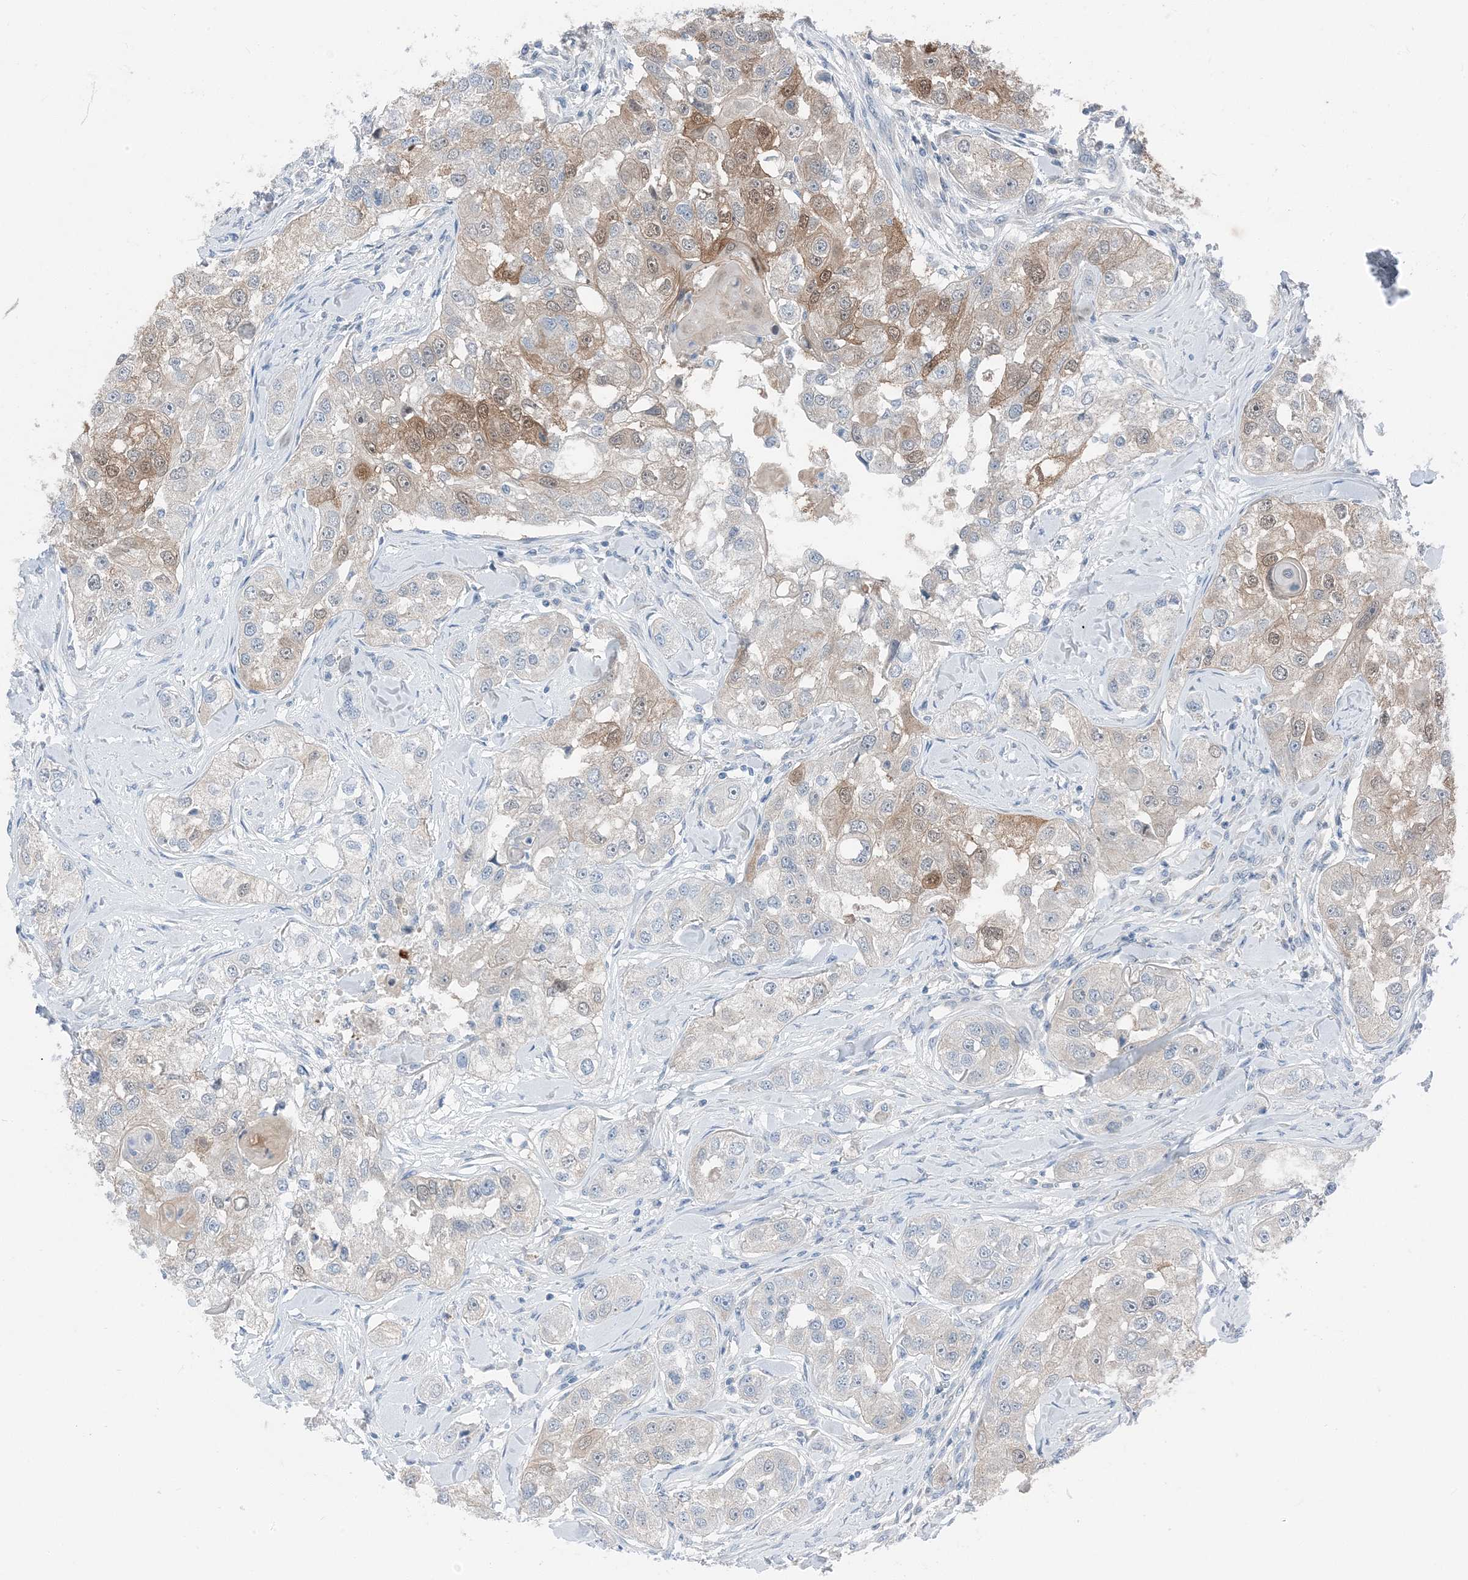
{"staining": {"intensity": "moderate", "quantity": "25%-75%", "location": "cytoplasmic/membranous"}, "tissue": "head and neck cancer", "cell_type": "Tumor cells", "image_type": "cancer", "snomed": [{"axis": "morphology", "description": "Normal tissue, NOS"}, {"axis": "morphology", "description": "Squamous cell carcinoma, NOS"}, {"axis": "topography", "description": "Skeletal muscle"}, {"axis": "topography", "description": "Head-Neck"}], "caption": "This micrograph exhibits immunohistochemistry staining of human head and neck cancer, with medium moderate cytoplasmic/membranous expression in approximately 25%-75% of tumor cells.", "gene": "NCOA7", "patient": {"sex": "male", "age": 51}}